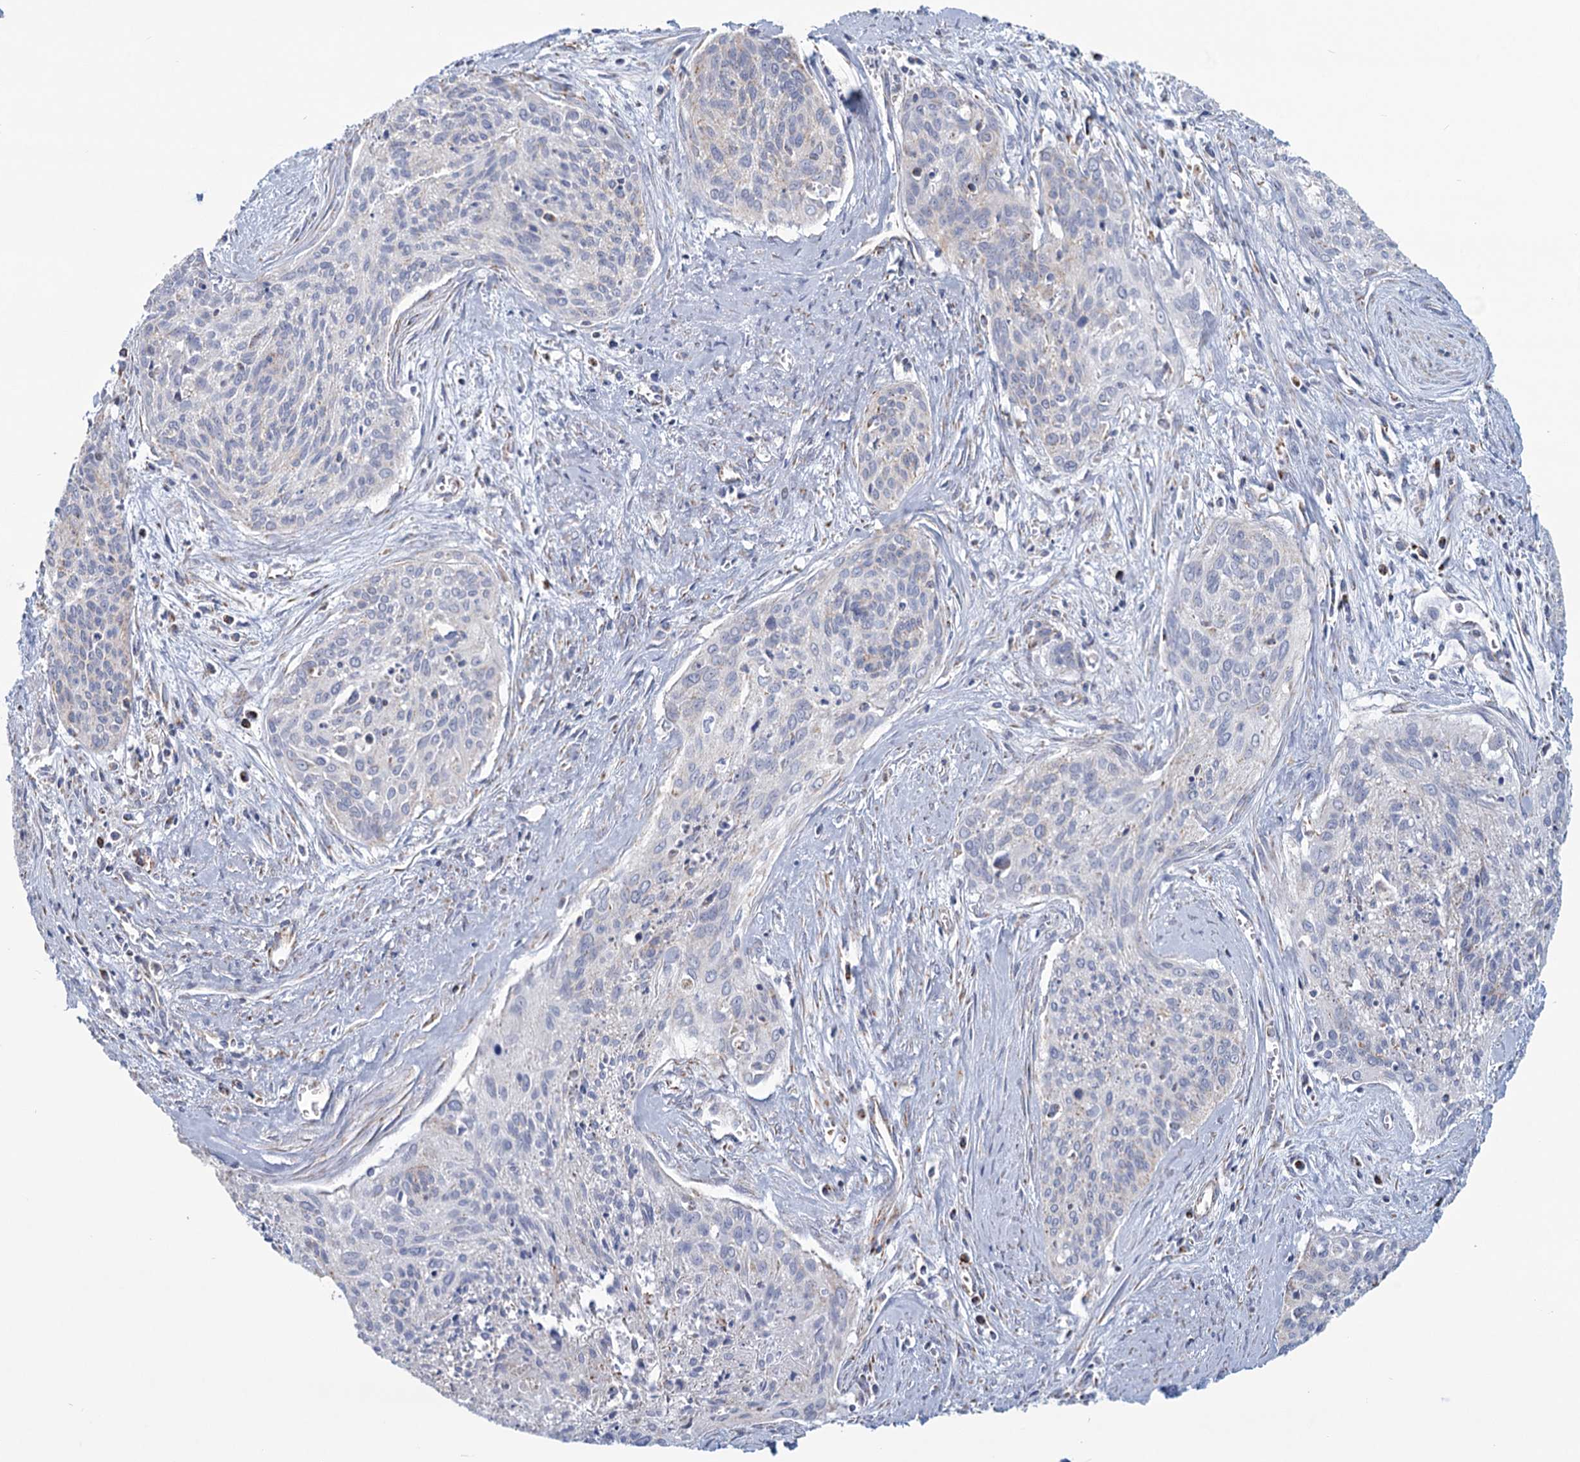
{"staining": {"intensity": "negative", "quantity": "none", "location": "none"}, "tissue": "cervical cancer", "cell_type": "Tumor cells", "image_type": "cancer", "snomed": [{"axis": "morphology", "description": "Squamous cell carcinoma, NOS"}, {"axis": "topography", "description": "Cervix"}], "caption": "Image shows no protein staining in tumor cells of cervical squamous cell carcinoma tissue.", "gene": "NDUFC2", "patient": {"sex": "female", "age": 55}}